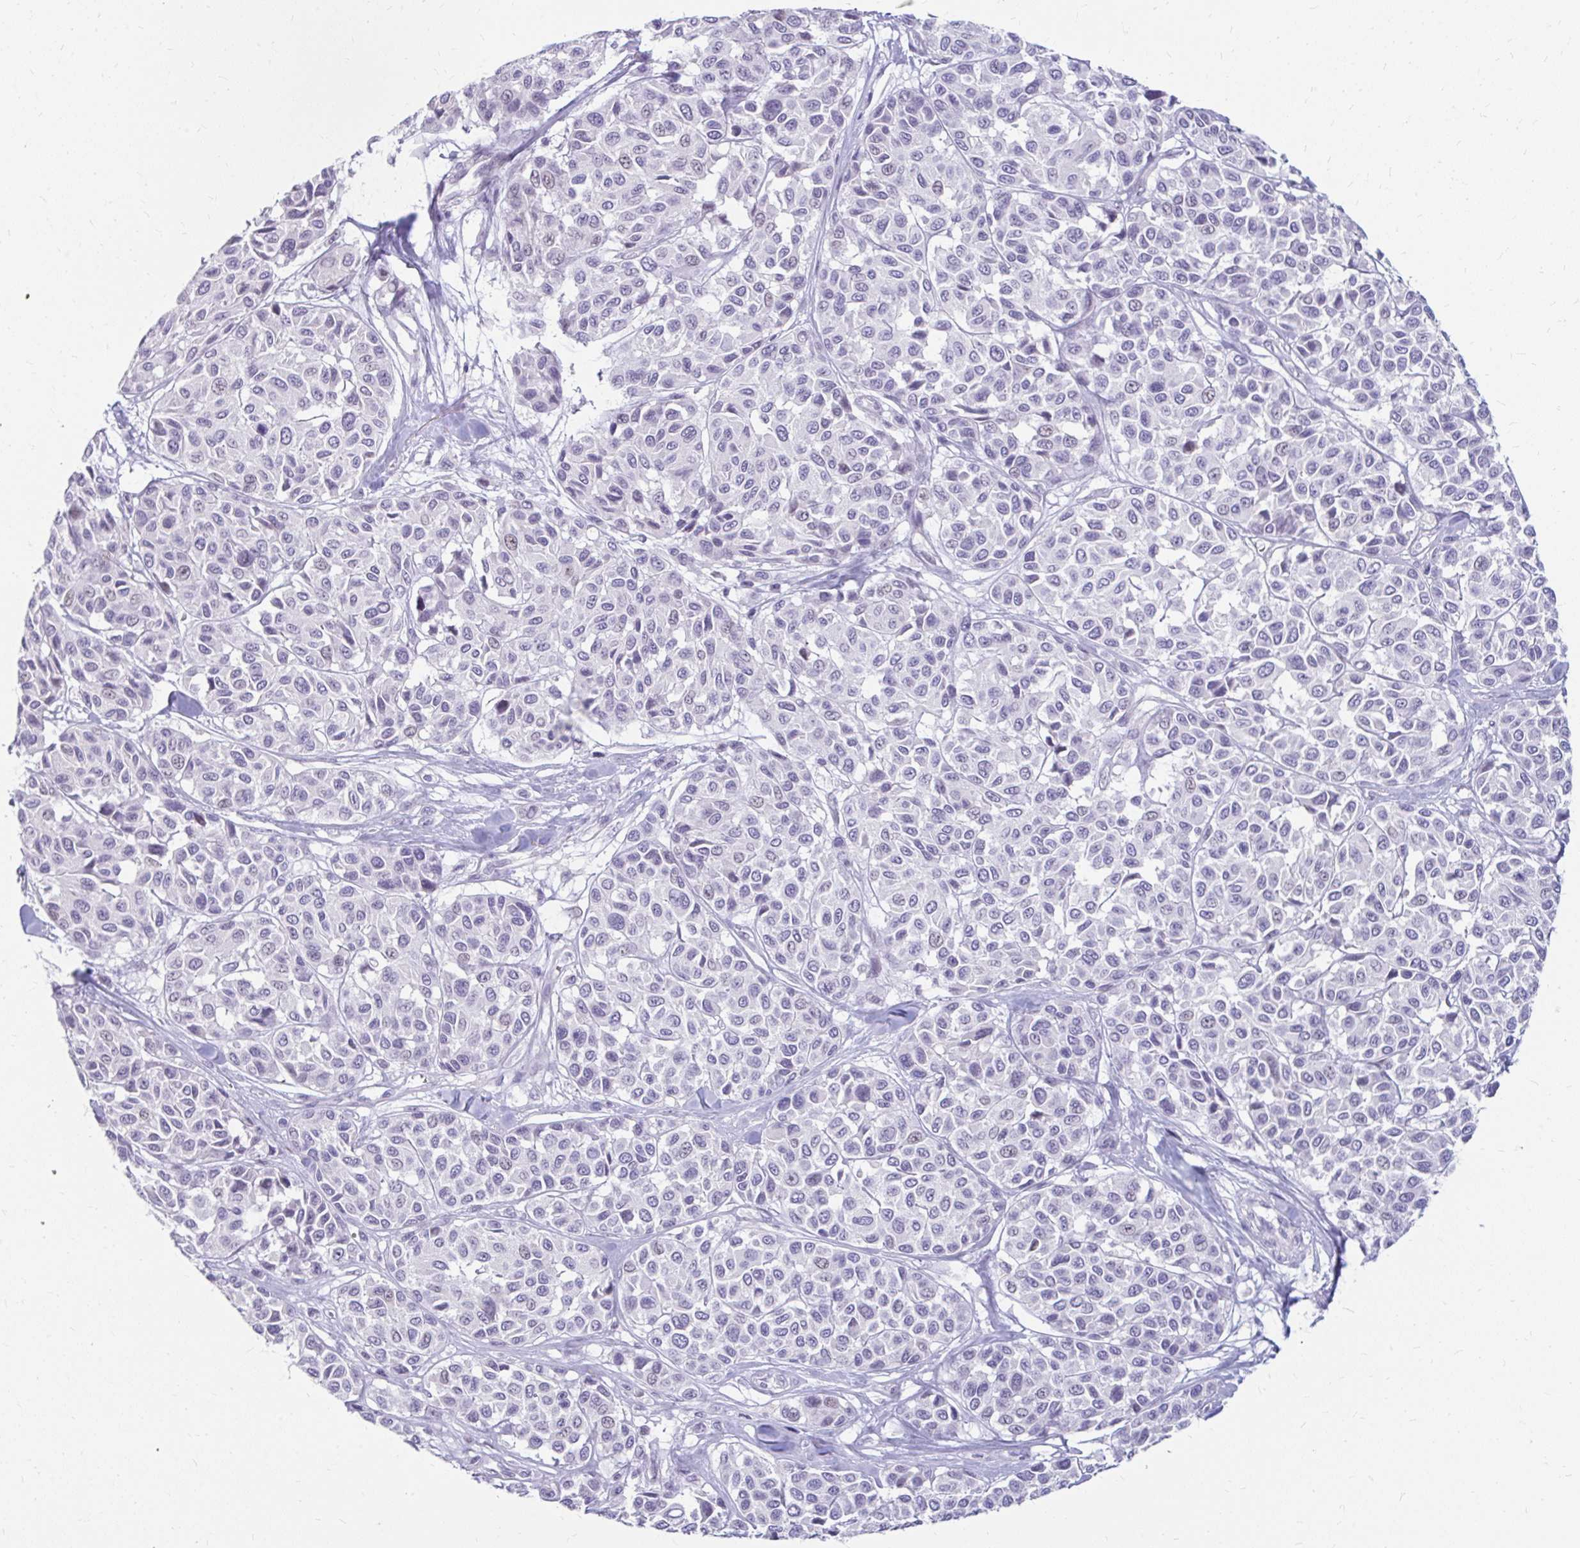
{"staining": {"intensity": "negative", "quantity": "none", "location": "none"}, "tissue": "melanoma", "cell_type": "Tumor cells", "image_type": "cancer", "snomed": [{"axis": "morphology", "description": "Malignant melanoma, NOS"}, {"axis": "topography", "description": "Skin"}], "caption": "IHC of melanoma displays no positivity in tumor cells.", "gene": "RGS16", "patient": {"sex": "female", "age": 66}}